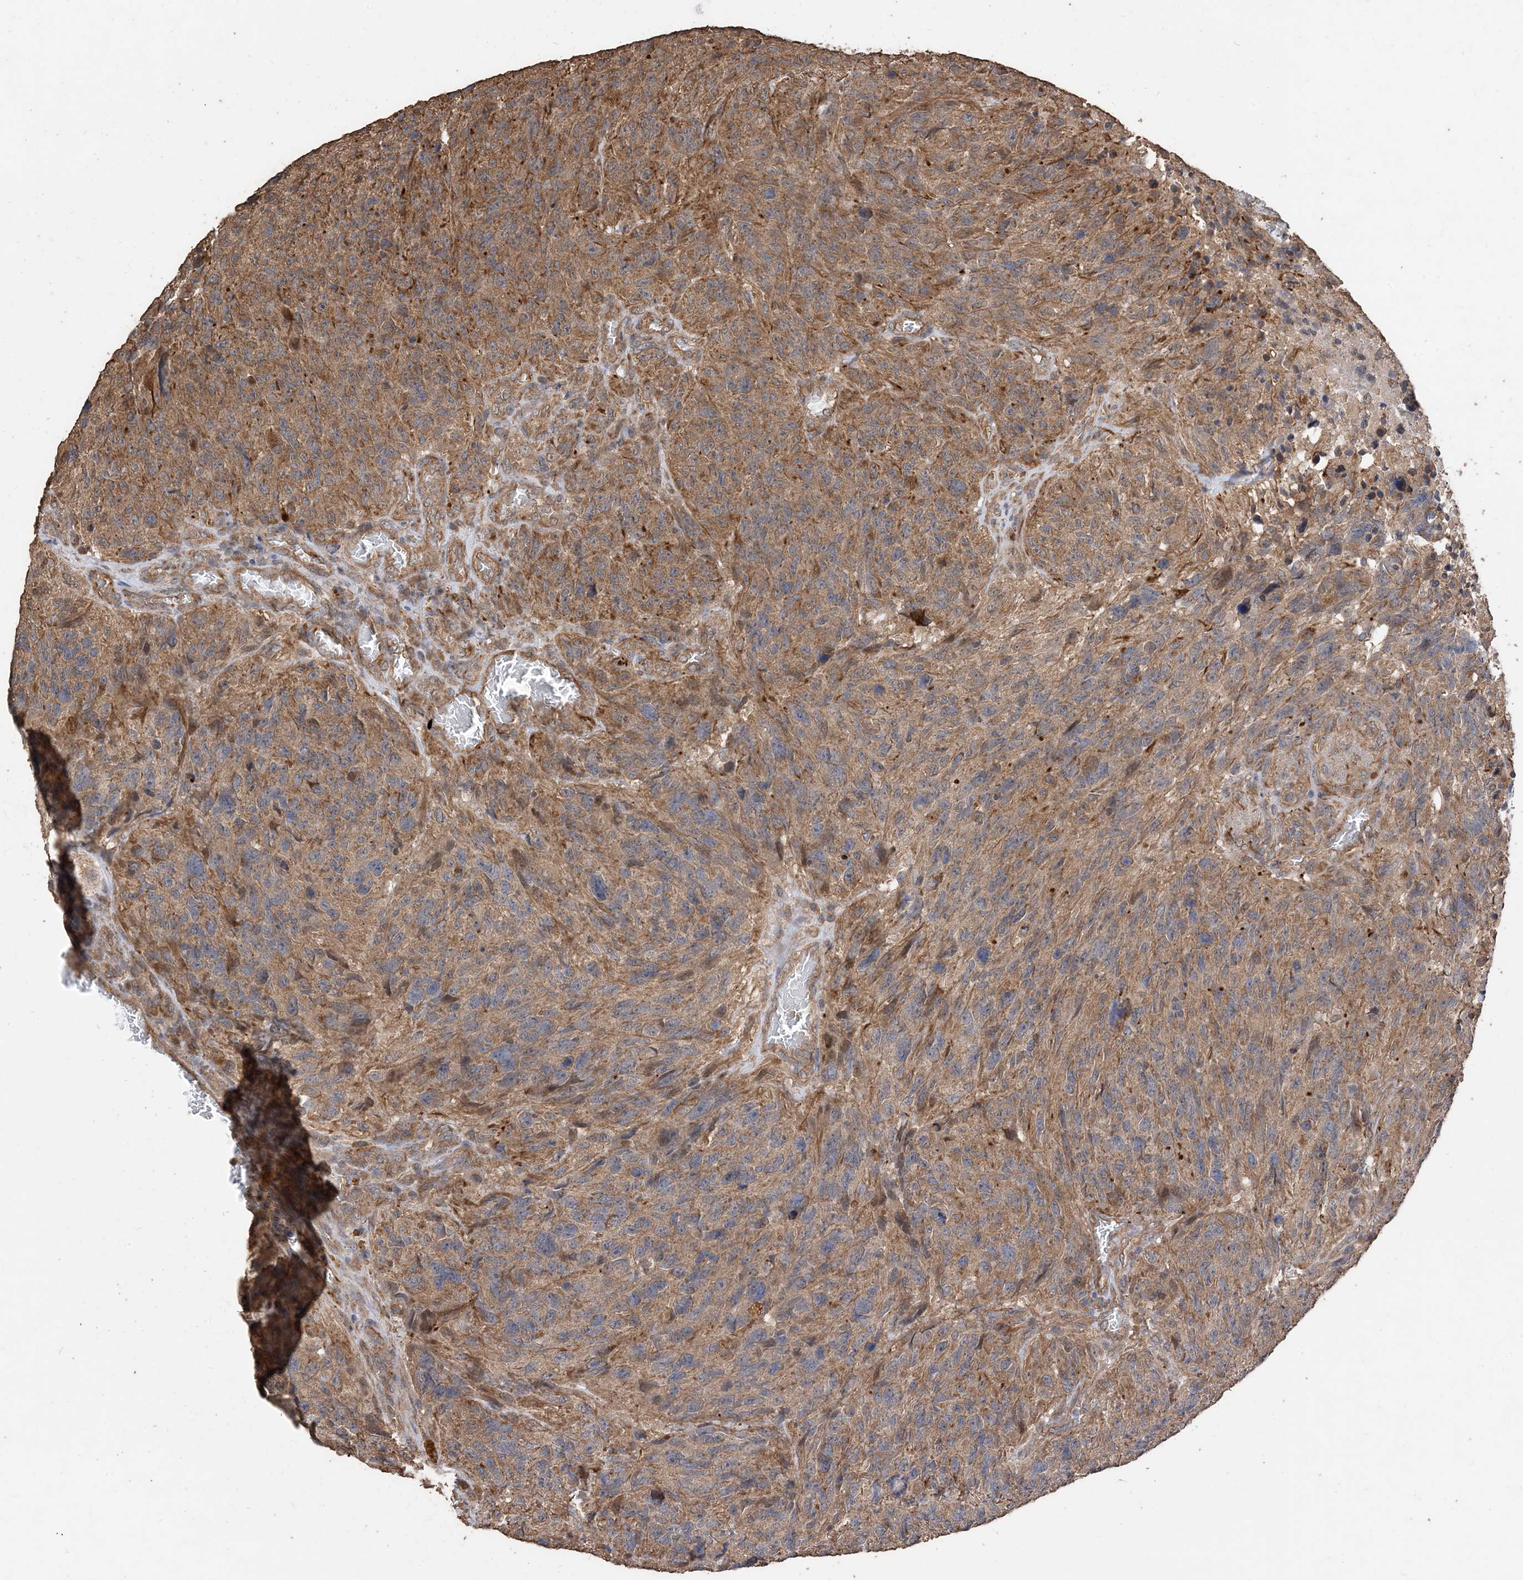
{"staining": {"intensity": "moderate", "quantity": ">75%", "location": "cytoplasmic/membranous"}, "tissue": "glioma", "cell_type": "Tumor cells", "image_type": "cancer", "snomed": [{"axis": "morphology", "description": "Glioma, malignant, High grade"}, {"axis": "topography", "description": "Brain"}], "caption": "Tumor cells exhibit medium levels of moderate cytoplasmic/membranous positivity in approximately >75% of cells in malignant high-grade glioma. Immunohistochemistry (ihc) stains the protein in brown and the nuclei are stained blue.", "gene": "ZKSCAN5", "patient": {"sex": "male", "age": 69}}